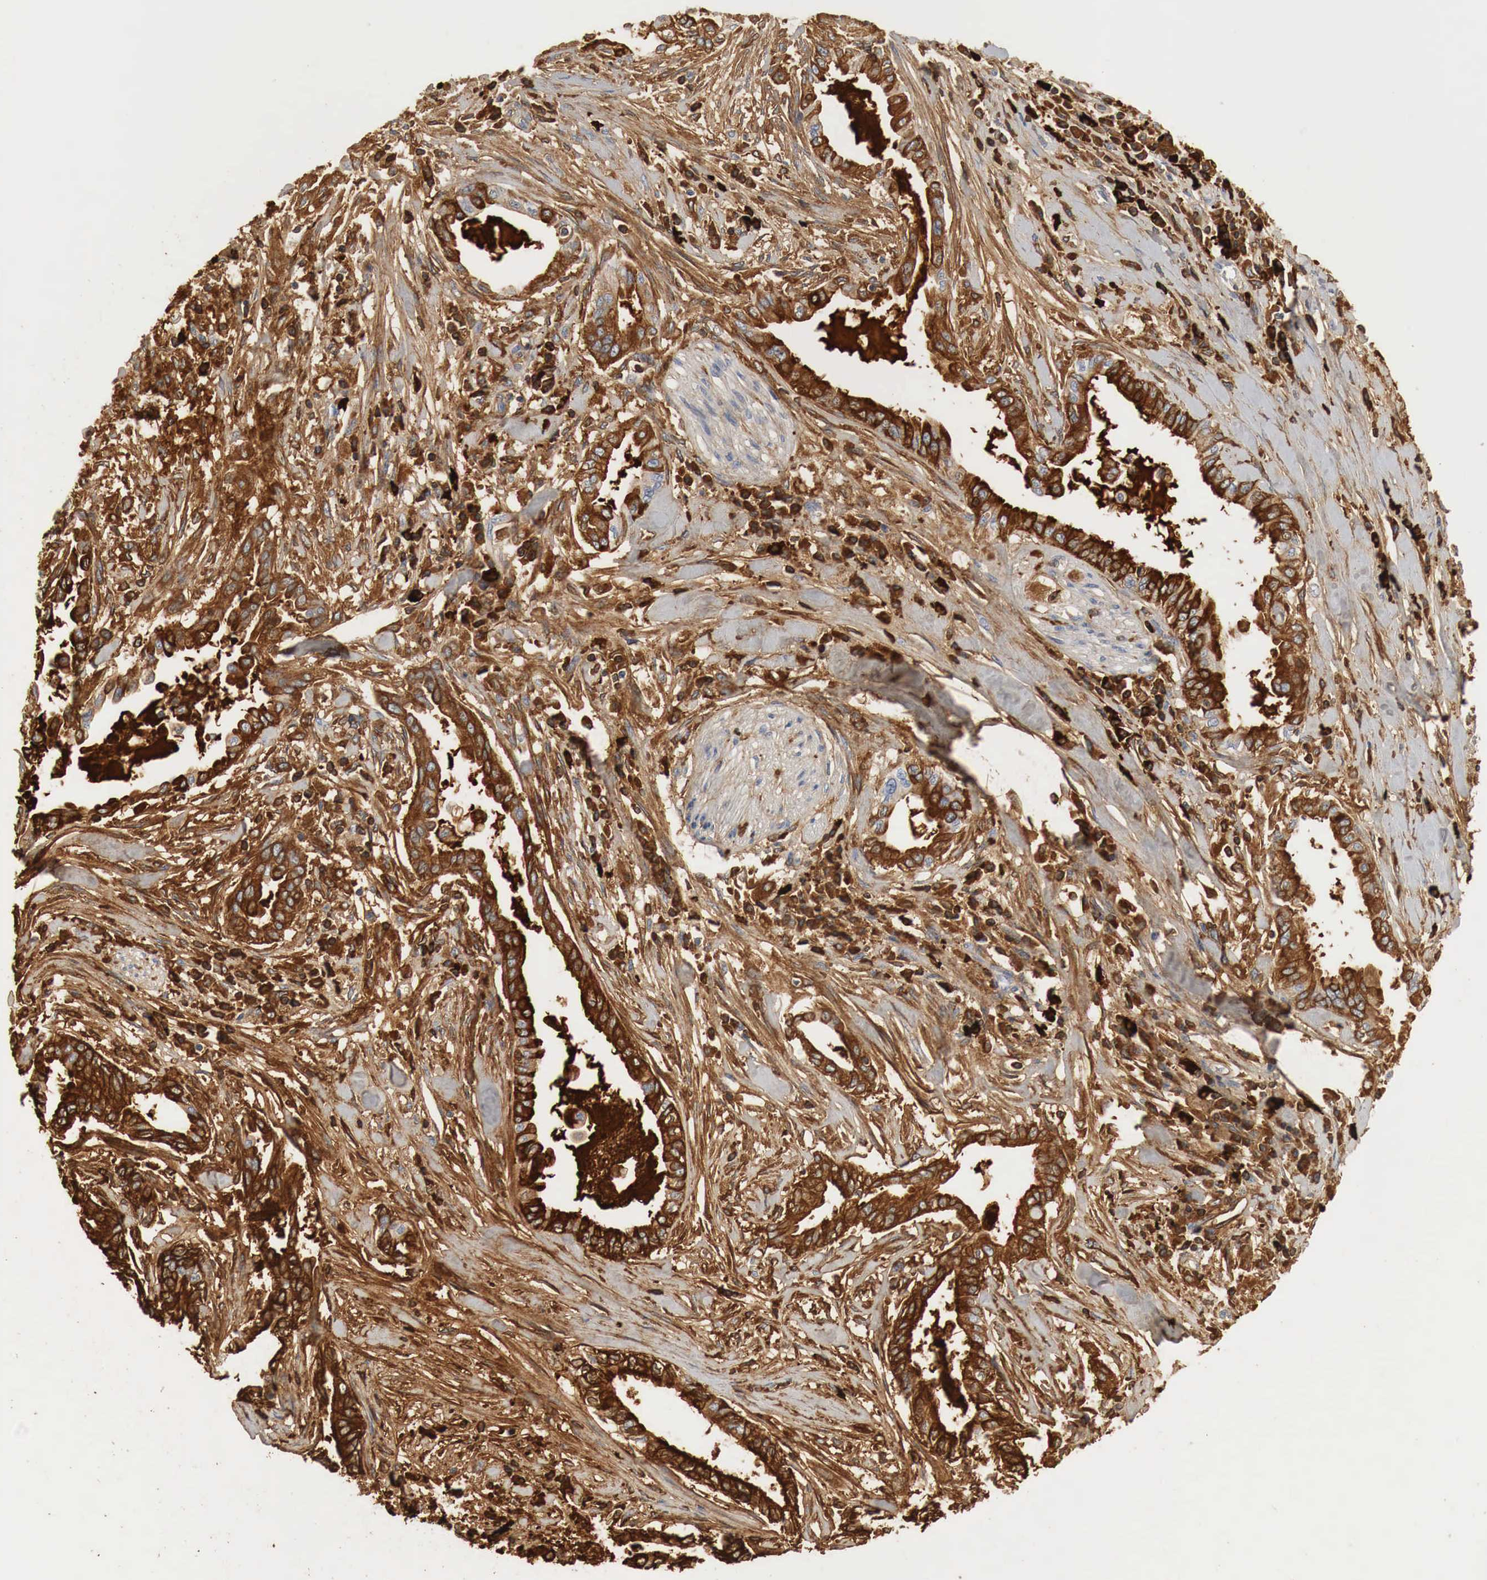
{"staining": {"intensity": "moderate", "quantity": "25%-75%", "location": "cytoplasmic/membranous"}, "tissue": "pancreatic cancer", "cell_type": "Tumor cells", "image_type": "cancer", "snomed": [{"axis": "morphology", "description": "Adenocarcinoma, NOS"}, {"axis": "topography", "description": "Pancreas"}], "caption": "Immunohistochemistry (IHC) image of pancreatic cancer stained for a protein (brown), which exhibits medium levels of moderate cytoplasmic/membranous positivity in approximately 25%-75% of tumor cells.", "gene": "IGLC3", "patient": {"sex": "female", "age": 64}}